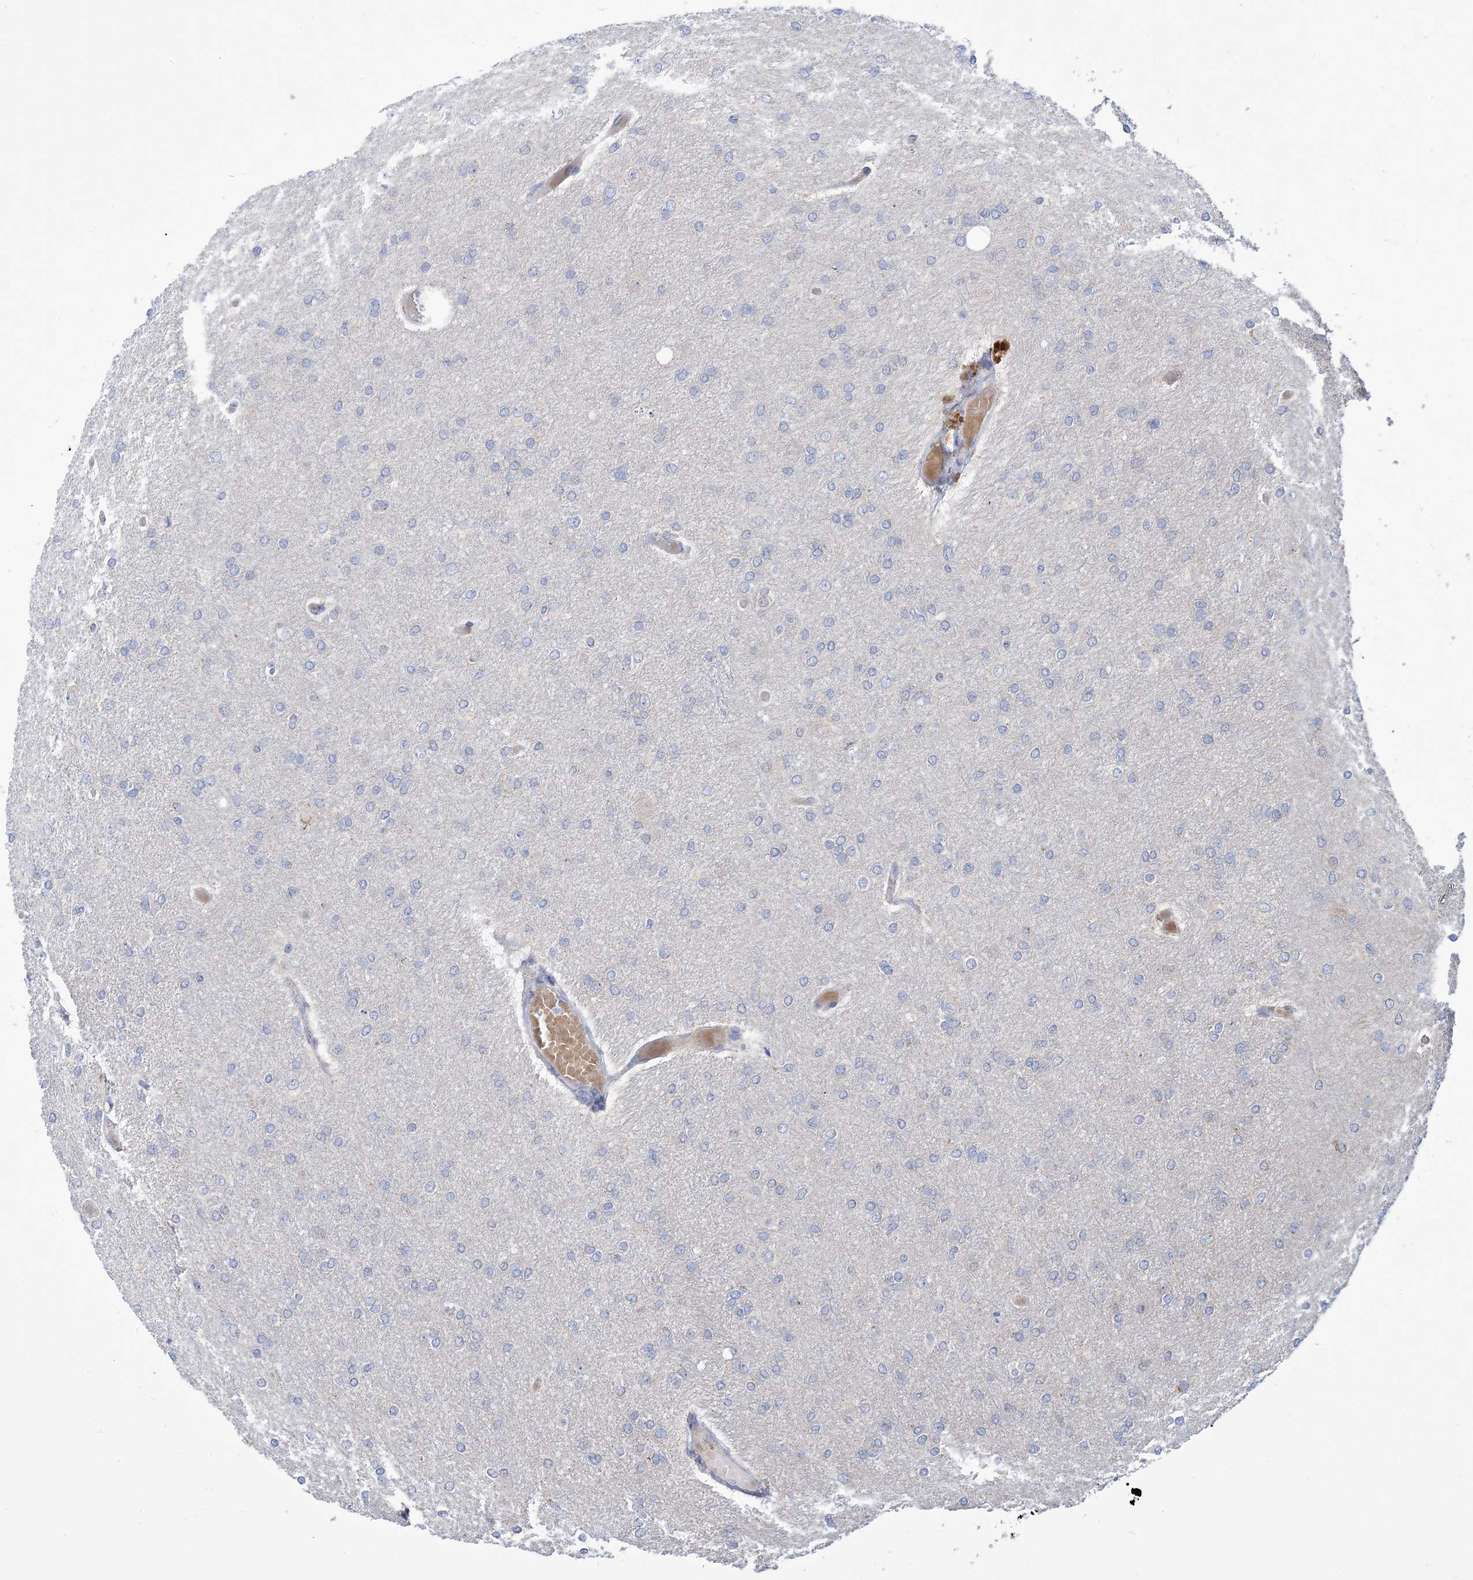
{"staining": {"intensity": "negative", "quantity": "none", "location": "none"}, "tissue": "glioma", "cell_type": "Tumor cells", "image_type": "cancer", "snomed": [{"axis": "morphology", "description": "Glioma, malignant, High grade"}, {"axis": "topography", "description": "Cerebral cortex"}], "caption": "A micrograph of malignant glioma (high-grade) stained for a protein demonstrates no brown staining in tumor cells.", "gene": "CLEC16A", "patient": {"sex": "female", "age": 36}}